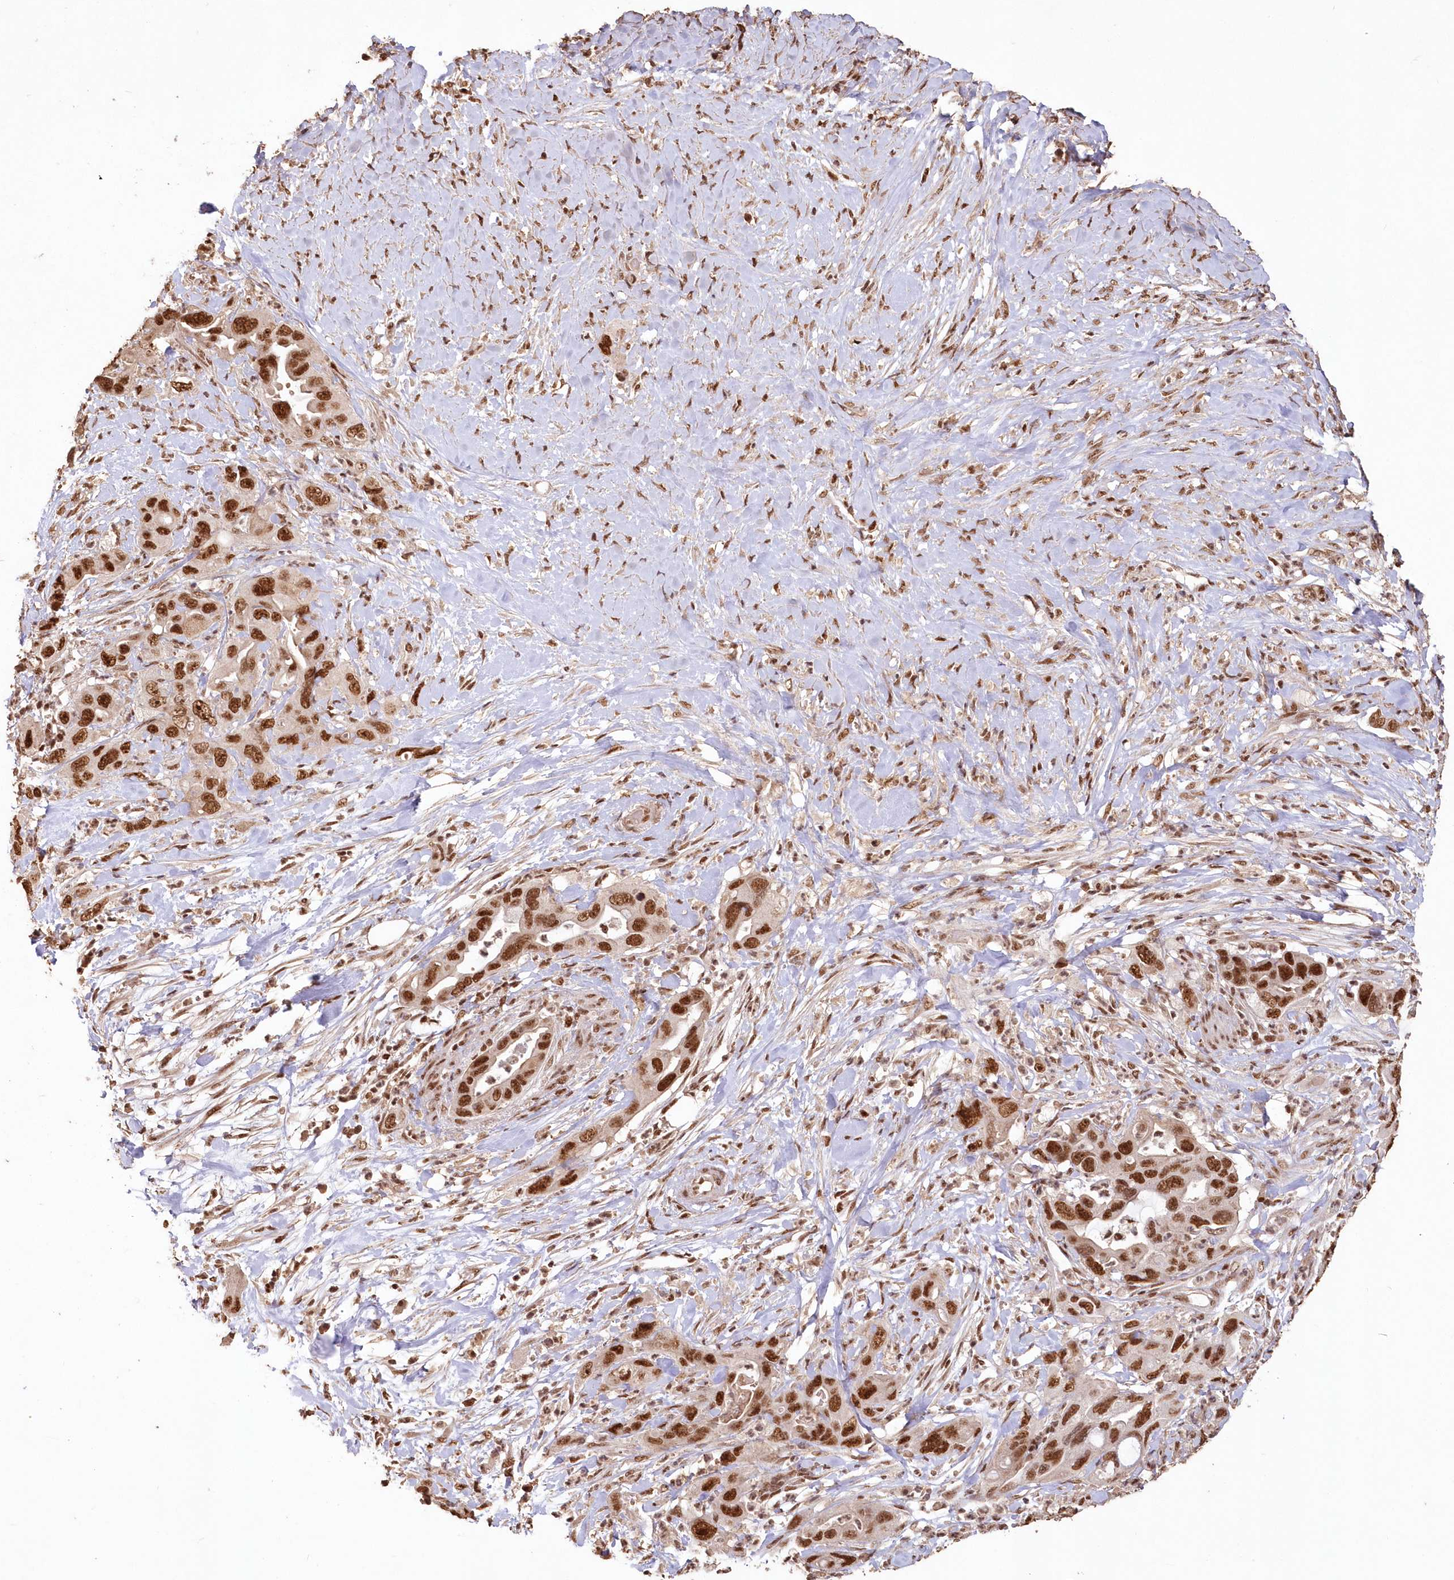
{"staining": {"intensity": "strong", "quantity": ">75%", "location": "nuclear"}, "tissue": "pancreatic cancer", "cell_type": "Tumor cells", "image_type": "cancer", "snomed": [{"axis": "morphology", "description": "Adenocarcinoma, NOS"}, {"axis": "topography", "description": "Pancreas"}], "caption": "IHC micrograph of human pancreatic adenocarcinoma stained for a protein (brown), which exhibits high levels of strong nuclear positivity in about >75% of tumor cells.", "gene": "PDS5A", "patient": {"sex": "female", "age": 71}}